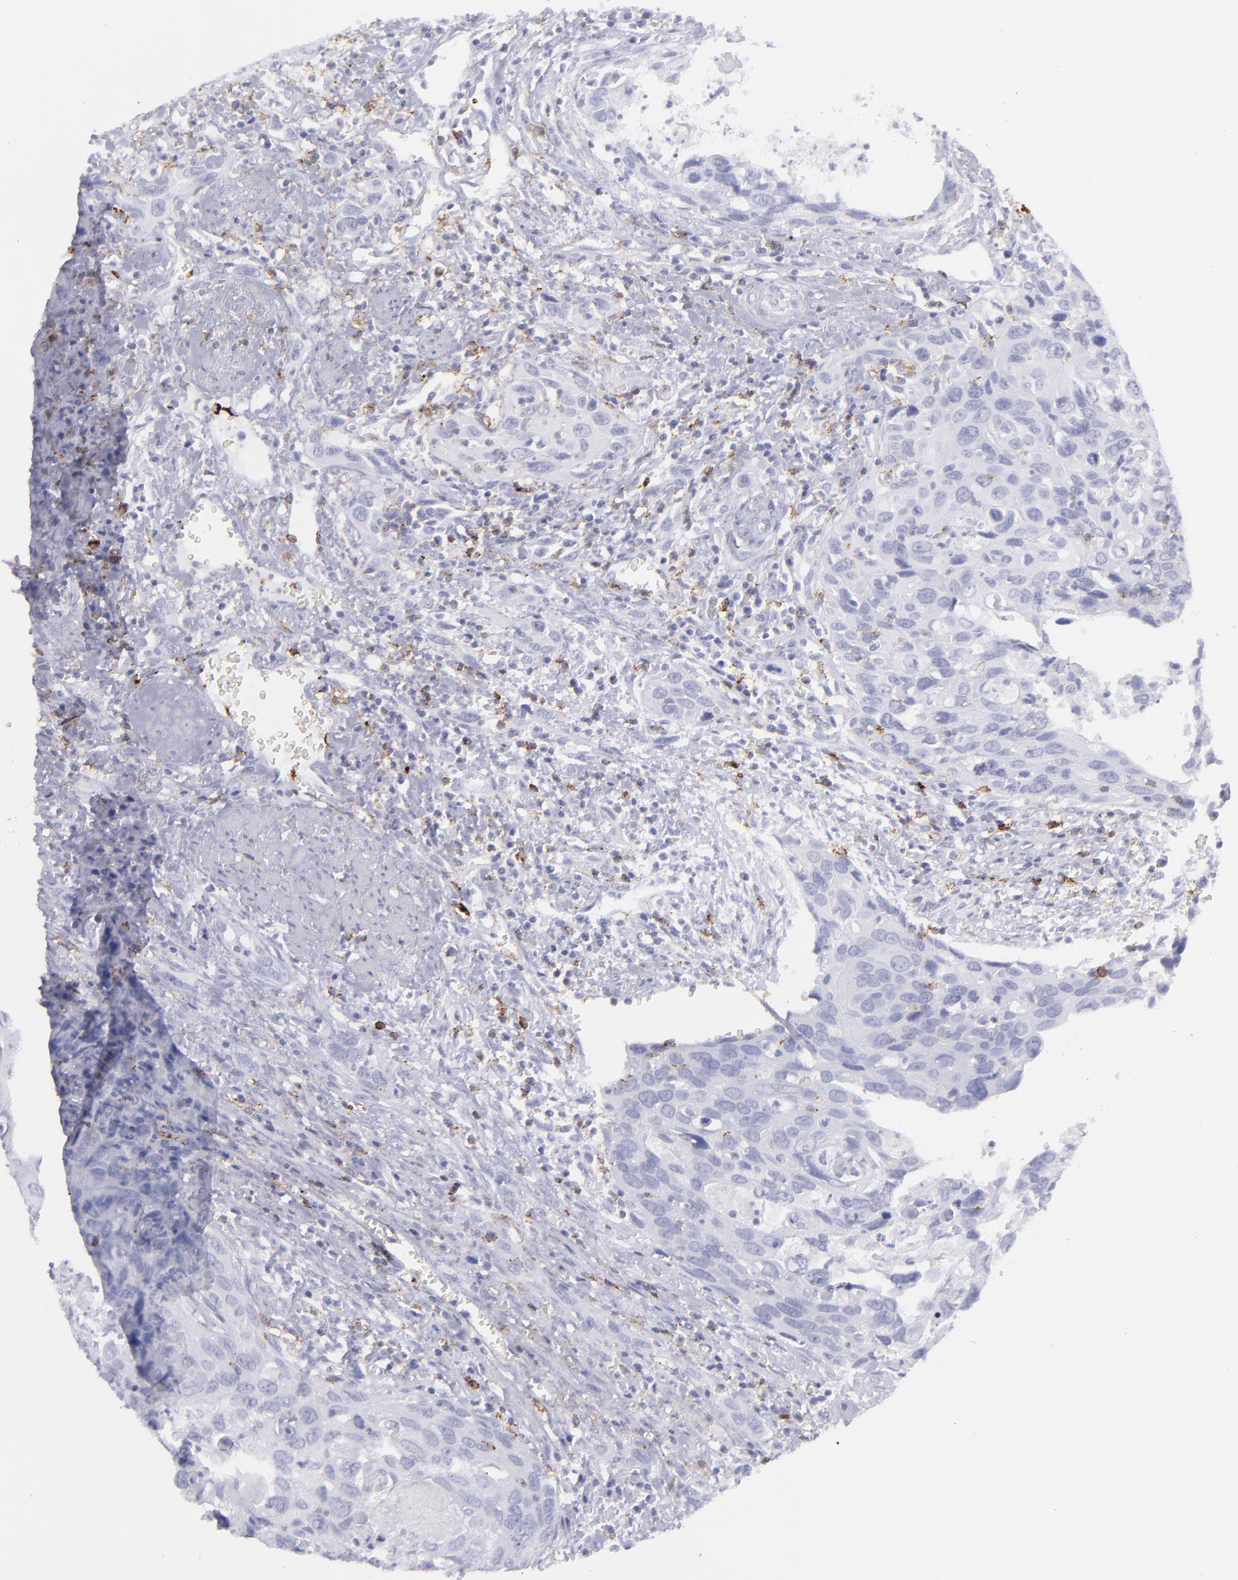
{"staining": {"intensity": "negative", "quantity": "none", "location": "none"}, "tissue": "urothelial cancer", "cell_type": "Tumor cells", "image_type": "cancer", "snomed": [{"axis": "morphology", "description": "Urothelial carcinoma, High grade"}, {"axis": "topography", "description": "Urinary bladder"}], "caption": "Urothelial carcinoma (high-grade) was stained to show a protein in brown. There is no significant positivity in tumor cells.", "gene": "SELPLG", "patient": {"sex": "male", "age": 71}}